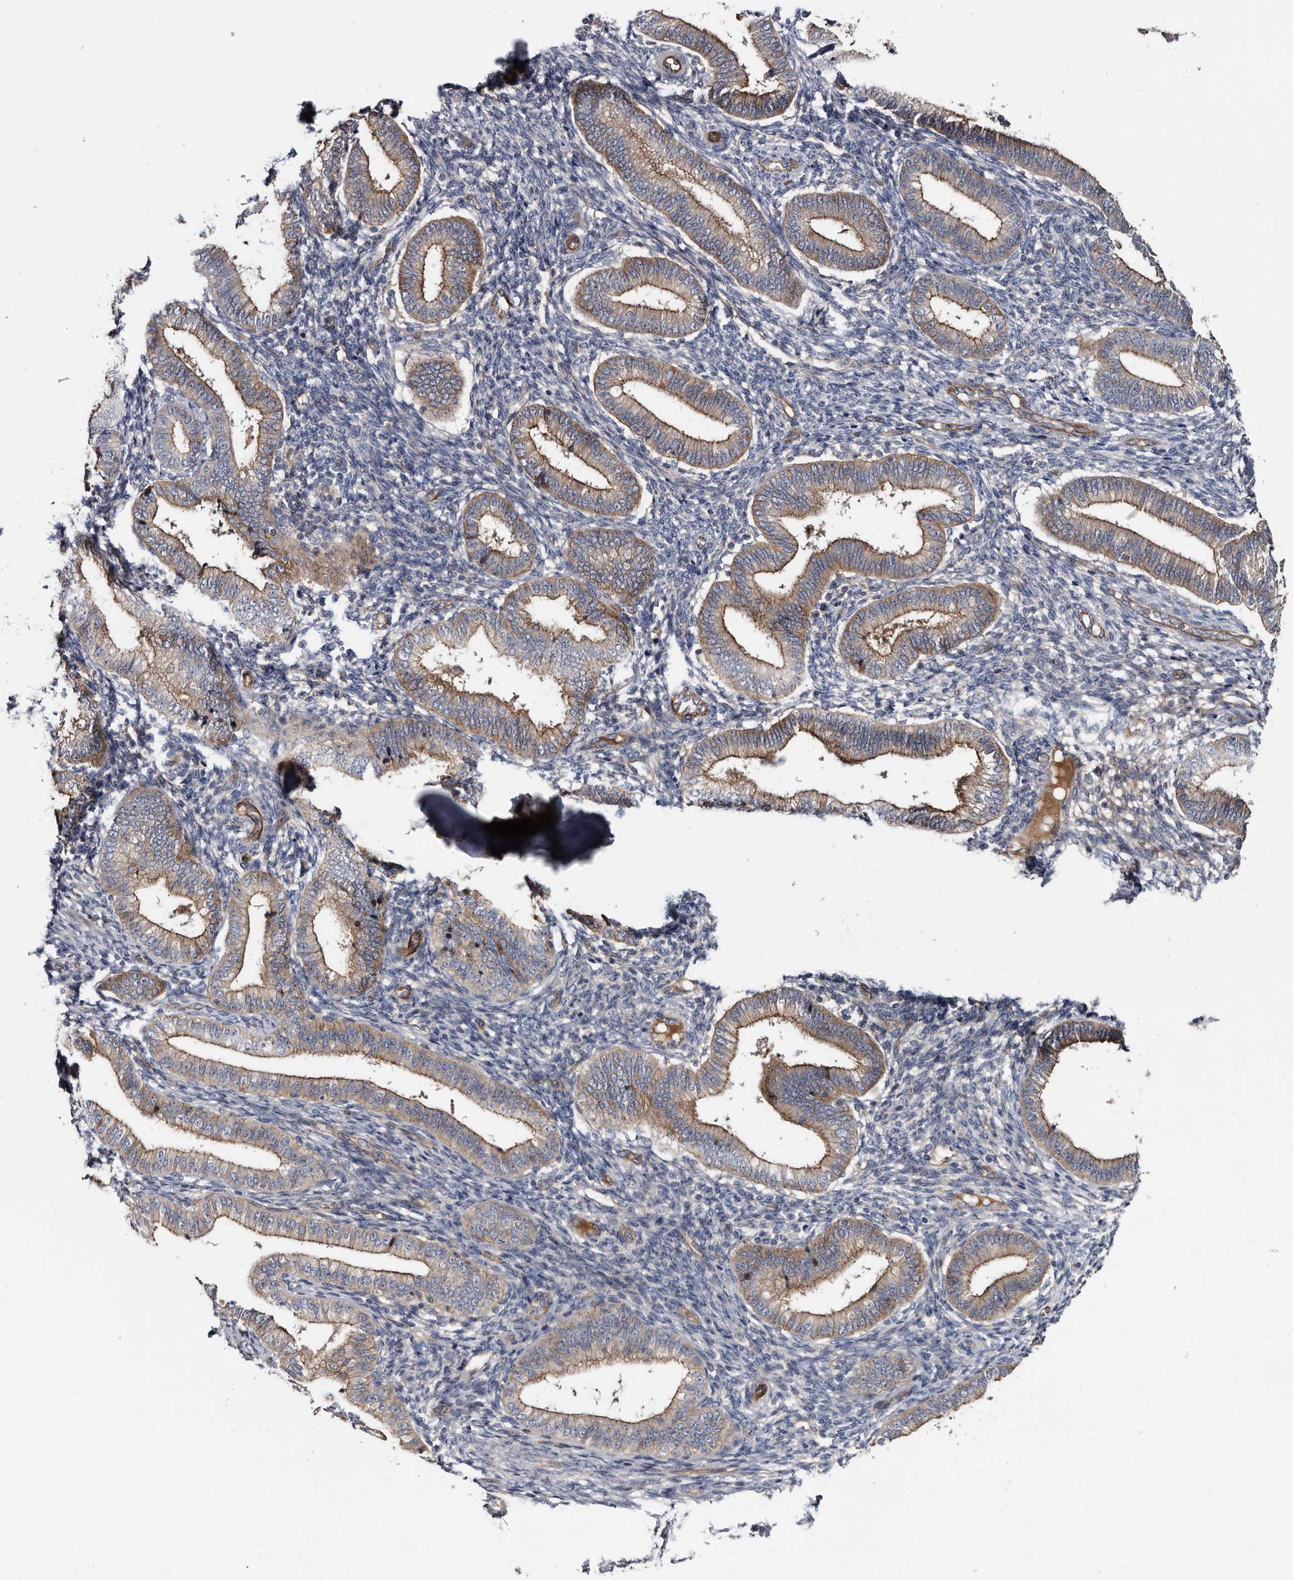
{"staining": {"intensity": "negative", "quantity": "none", "location": "none"}, "tissue": "endometrium", "cell_type": "Cells in endometrial stroma", "image_type": "normal", "snomed": [{"axis": "morphology", "description": "Normal tissue, NOS"}, {"axis": "topography", "description": "Endometrium"}], "caption": "Immunohistochemistry (IHC) micrograph of normal human endometrium stained for a protein (brown), which shows no expression in cells in endometrial stroma.", "gene": "TSPAN17", "patient": {"sex": "female", "age": 39}}